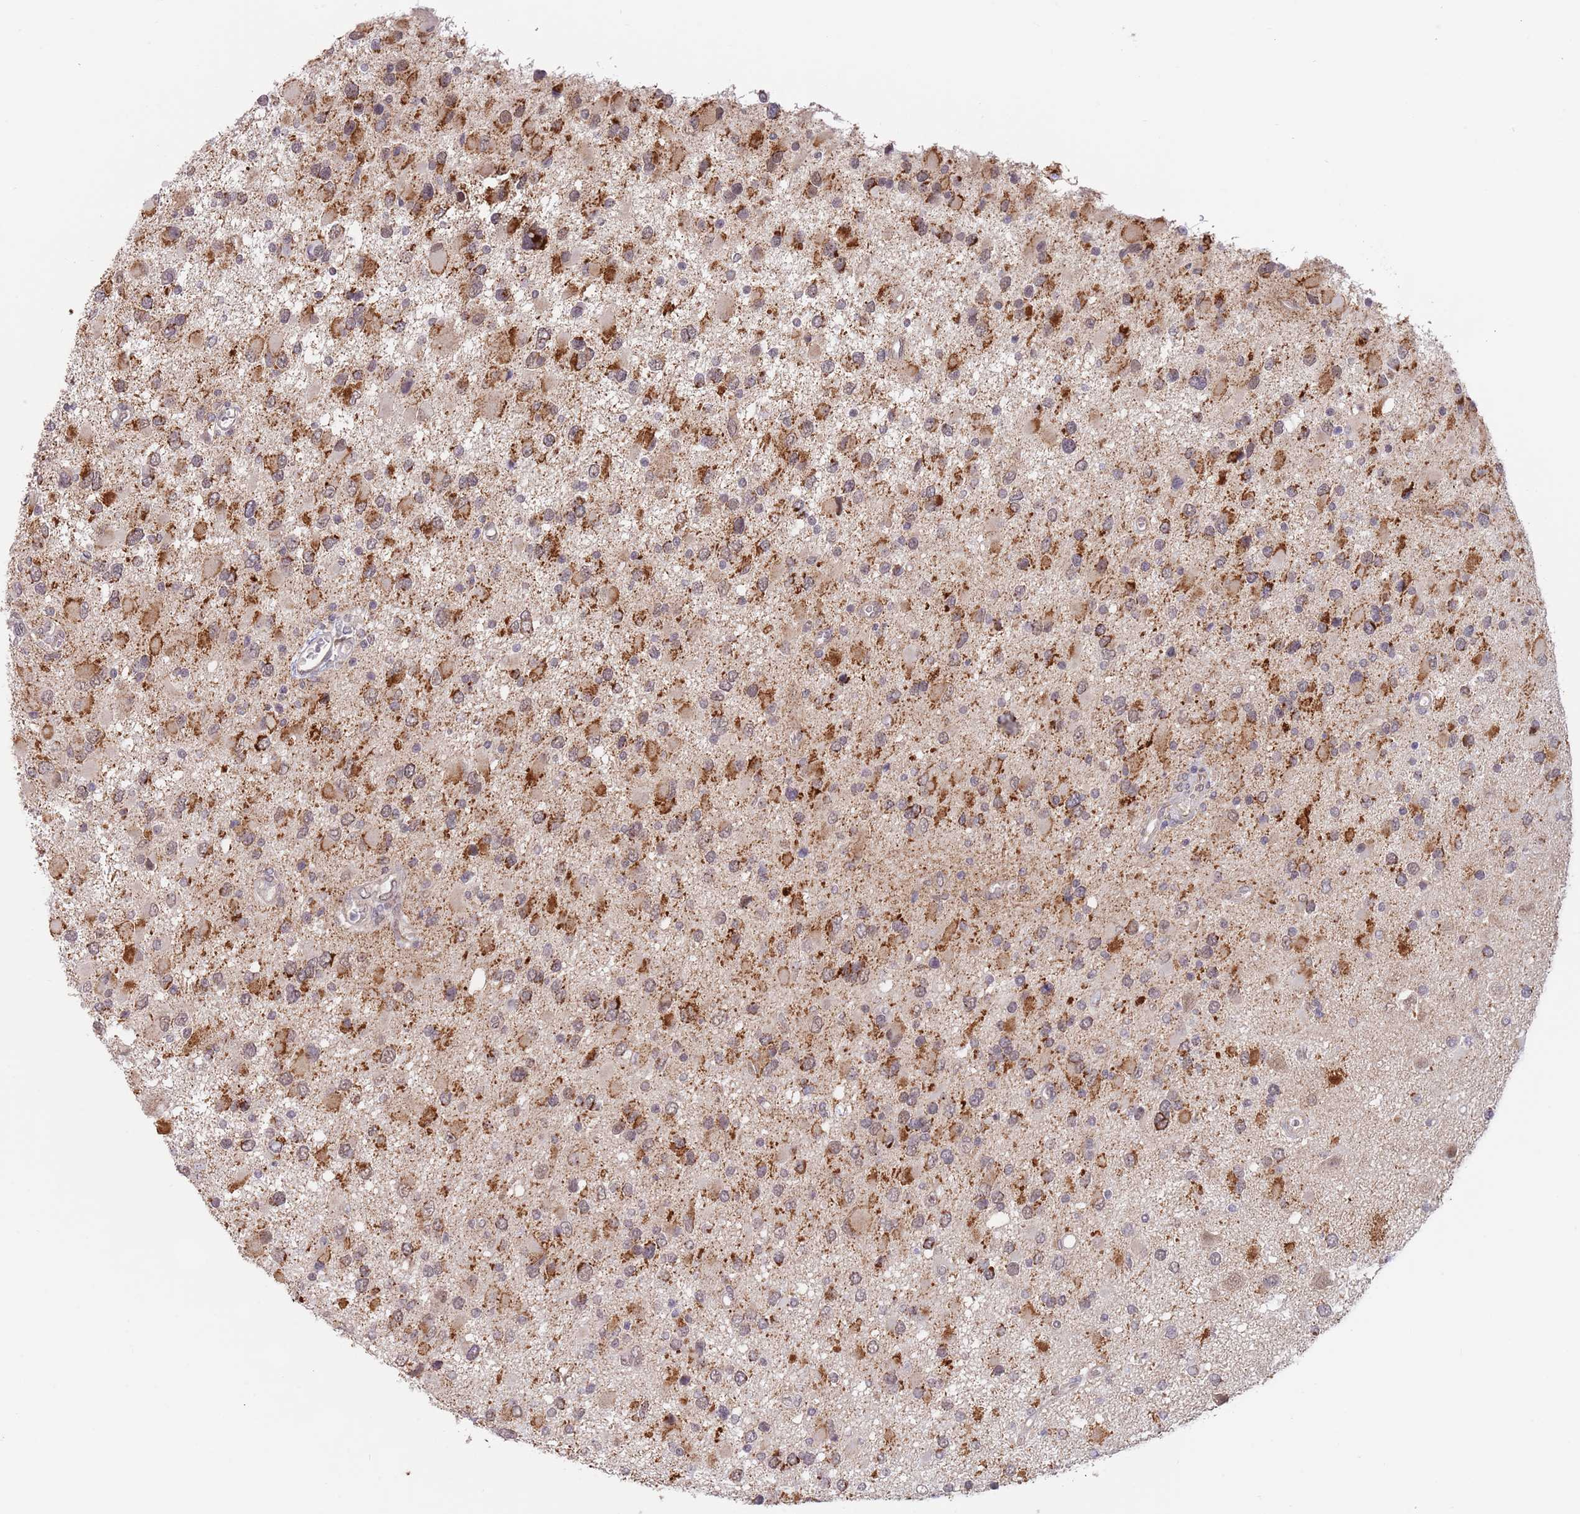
{"staining": {"intensity": "strong", "quantity": "25%-75%", "location": "cytoplasmic/membranous"}, "tissue": "glioma", "cell_type": "Tumor cells", "image_type": "cancer", "snomed": [{"axis": "morphology", "description": "Glioma, malignant, High grade"}, {"axis": "topography", "description": "Brain"}], "caption": "Malignant glioma (high-grade) was stained to show a protein in brown. There is high levels of strong cytoplasmic/membranous staining in approximately 25%-75% of tumor cells. Nuclei are stained in blue.", "gene": "UQCC3", "patient": {"sex": "male", "age": 53}}